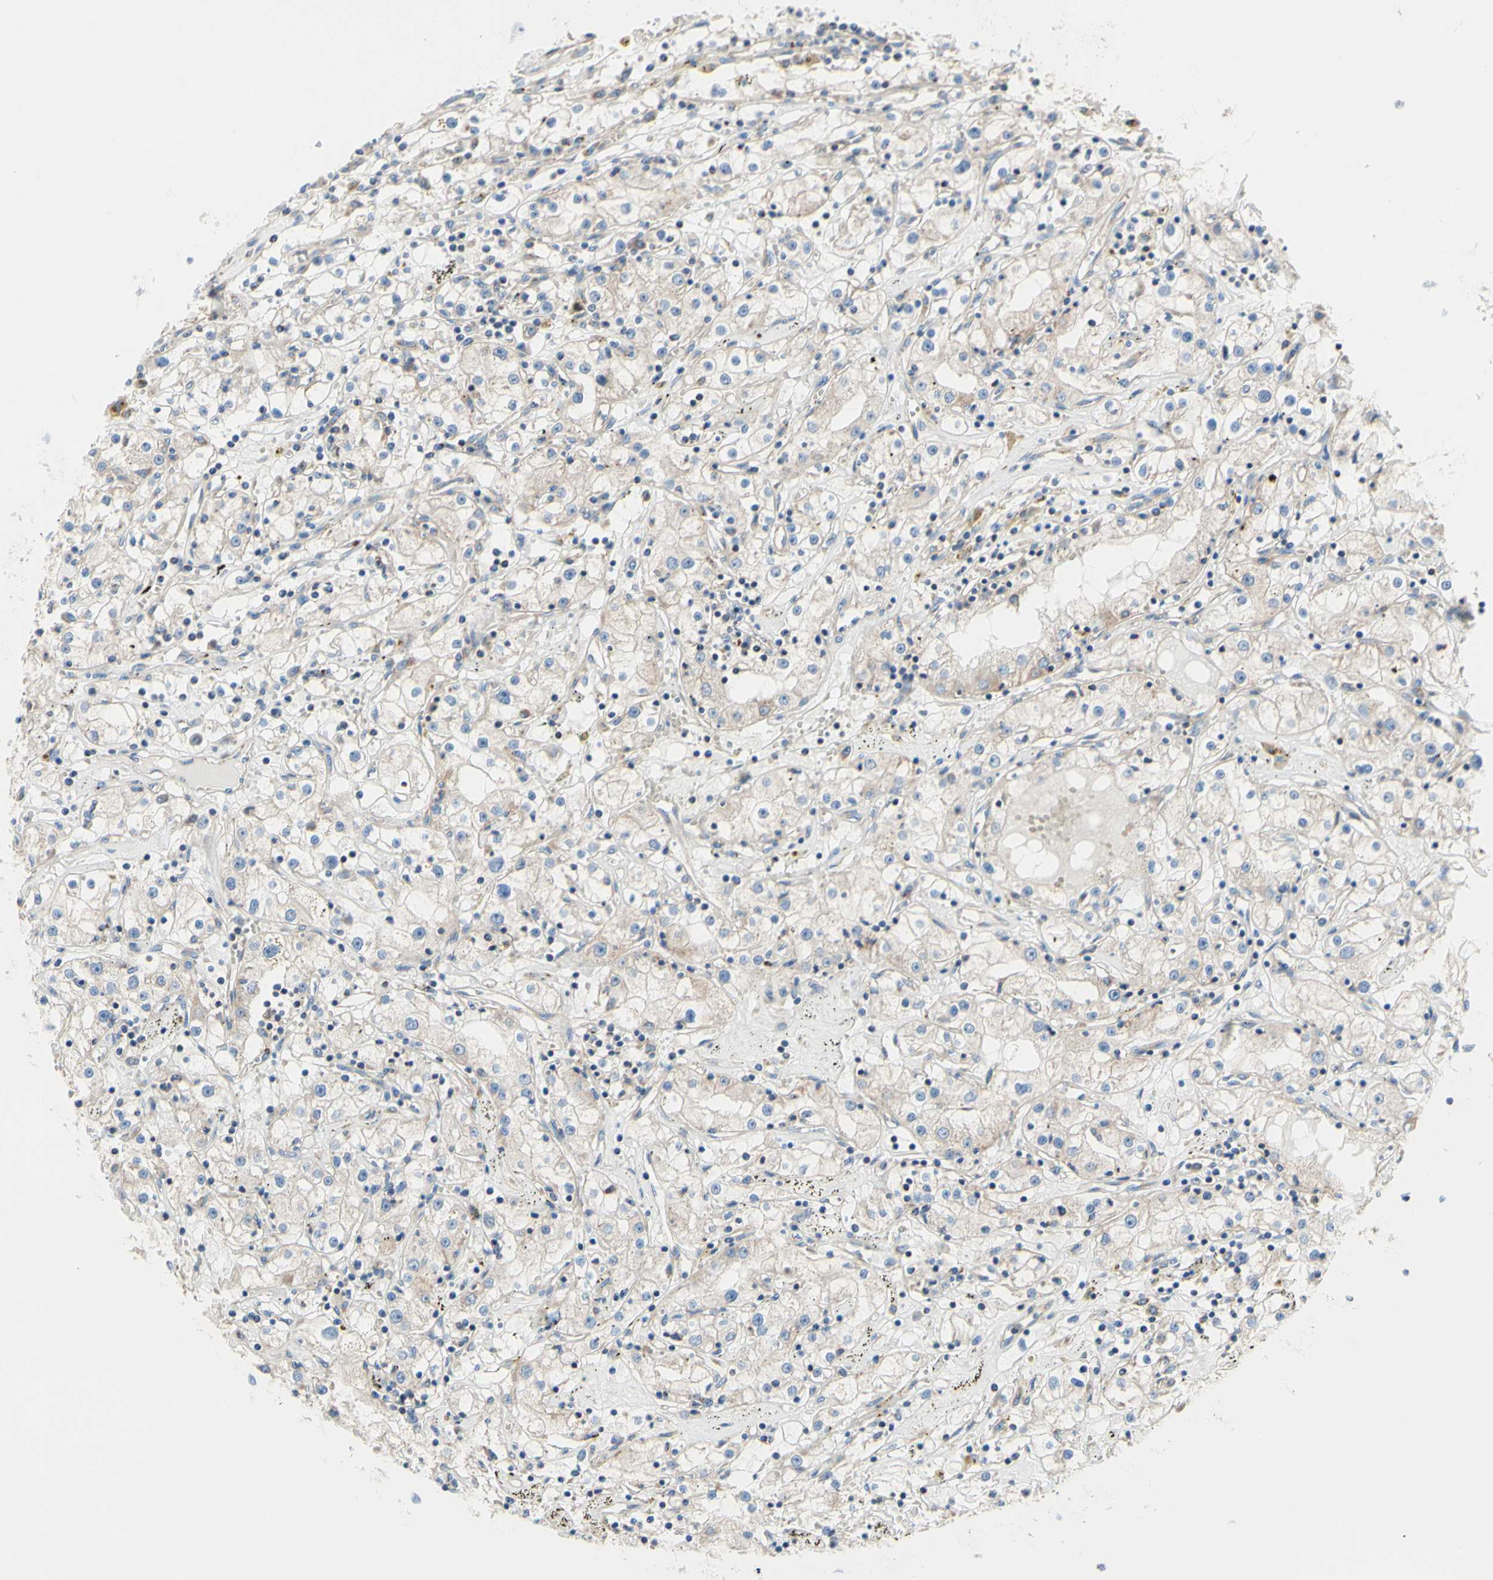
{"staining": {"intensity": "negative", "quantity": "none", "location": "none"}, "tissue": "renal cancer", "cell_type": "Tumor cells", "image_type": "cancer", "snomed": [{"axis": "morphology", "description": "Adenocarcinoma, NOS"}, {"axis": "topography", "description": "Kidney"}], "caption": "An immunohistochemistry micrograph of renal cancer is shown. There is no staining in tumor cells of renal cancer. (IHC, brightfield microscopy, high magnification).", "gene": "FMR1", "patient": {"sex": "male", "age": 56}}